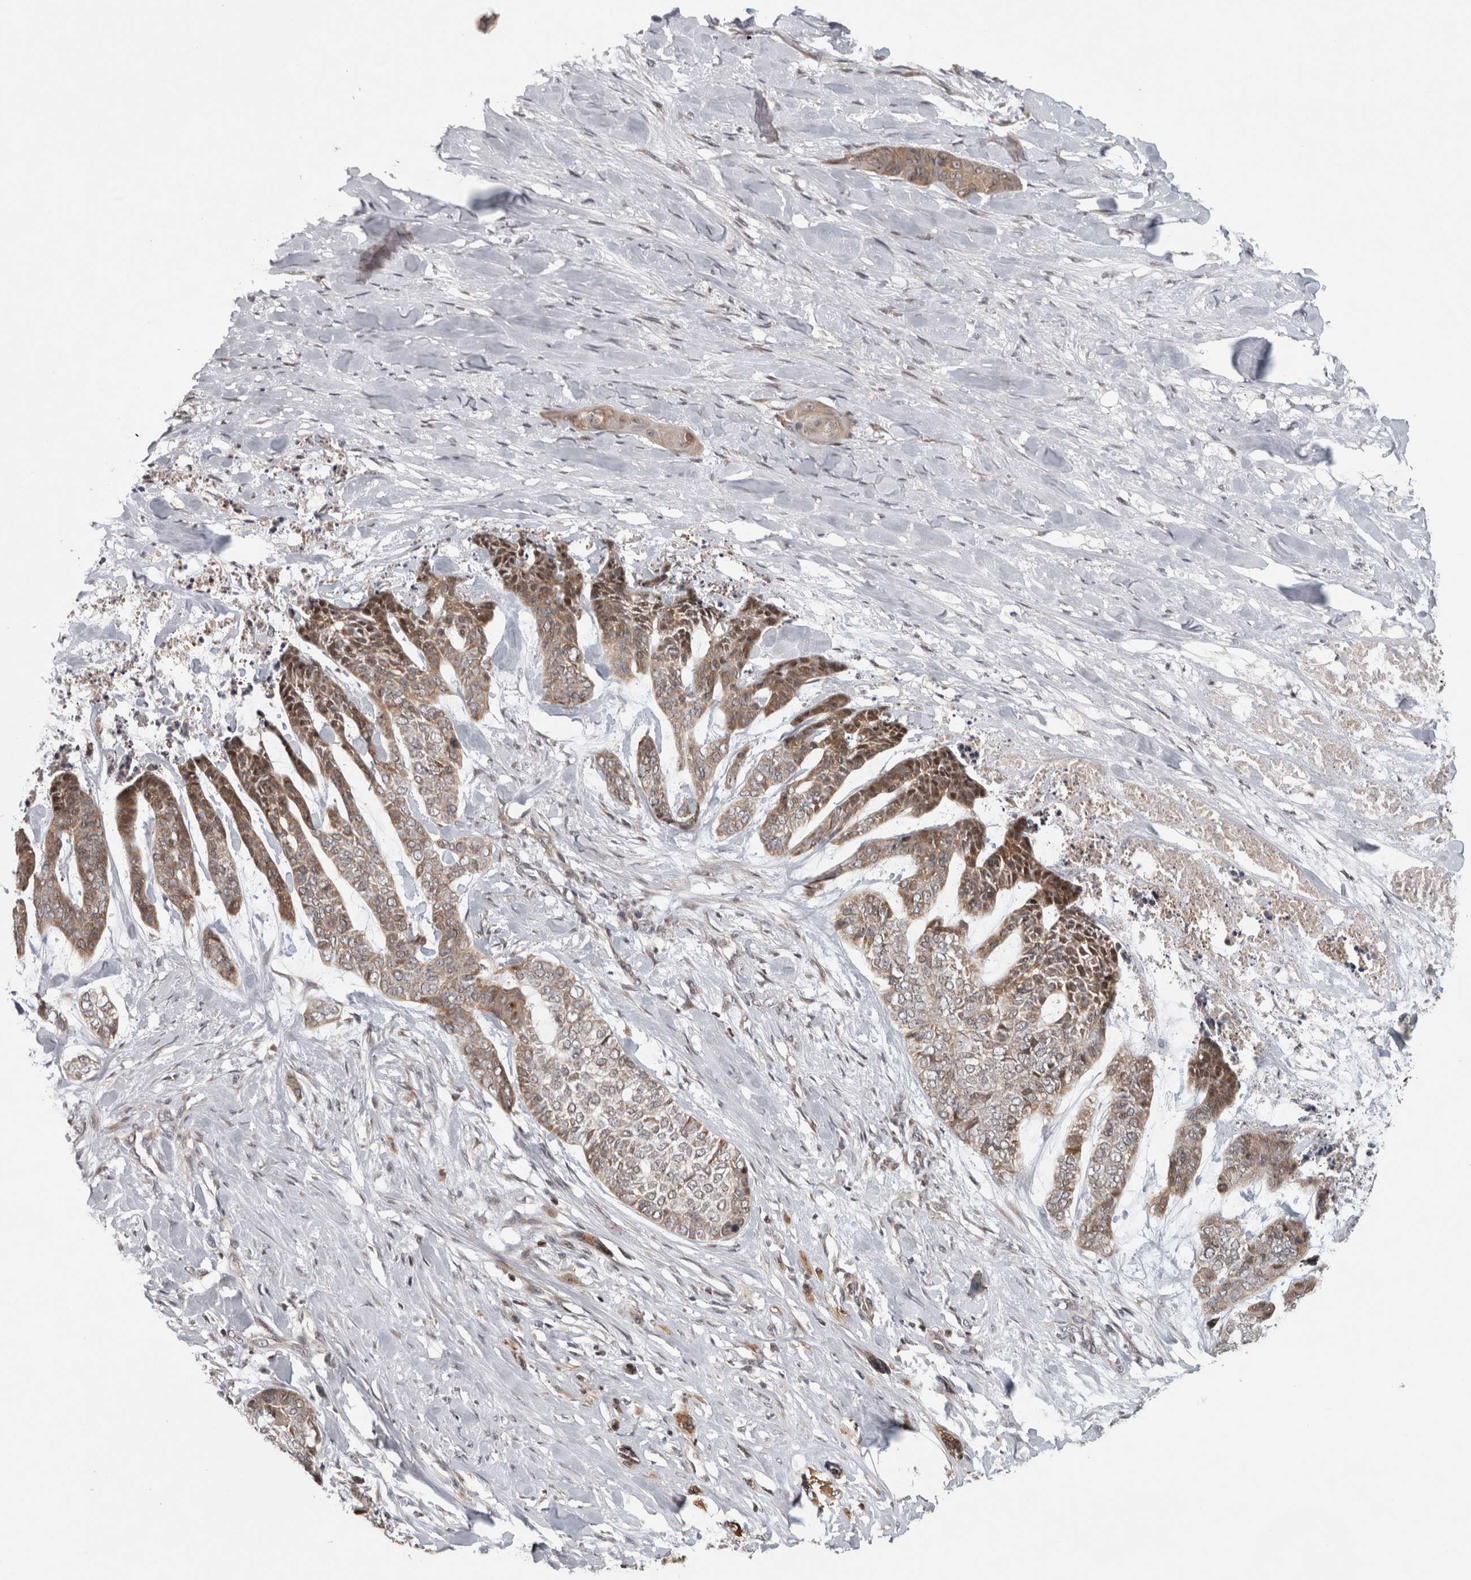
{"staining": {"intensity": "moderate", "quantity": "25%-75%", "location": "cytoplasmic/membranous,nuclear"}, "tissue": "skin cancer", "cell_type": "Tumor cells", "image_type": "cancer", "snomed": [{"axis": "morphology", "description": "Basal cell carcinoma"}, {"axis": "topography", "description": "Skin"}], "caption": "Immunohistochemistry (IHC) staining of skin cancer, which exhibits medium levels of moderate cytoplasmic/membranous and nuclear staining in about 25%-75% of tumor cells indicating moderate cytoplasmic/membranous and nuclear protein positivity. The staining was performed using DAB (brown) for protein detection and nuclei were counterstained in hematoxylin (blue).", "gene": "KDM8", "patient": {"sex": "female", "age": 64}}